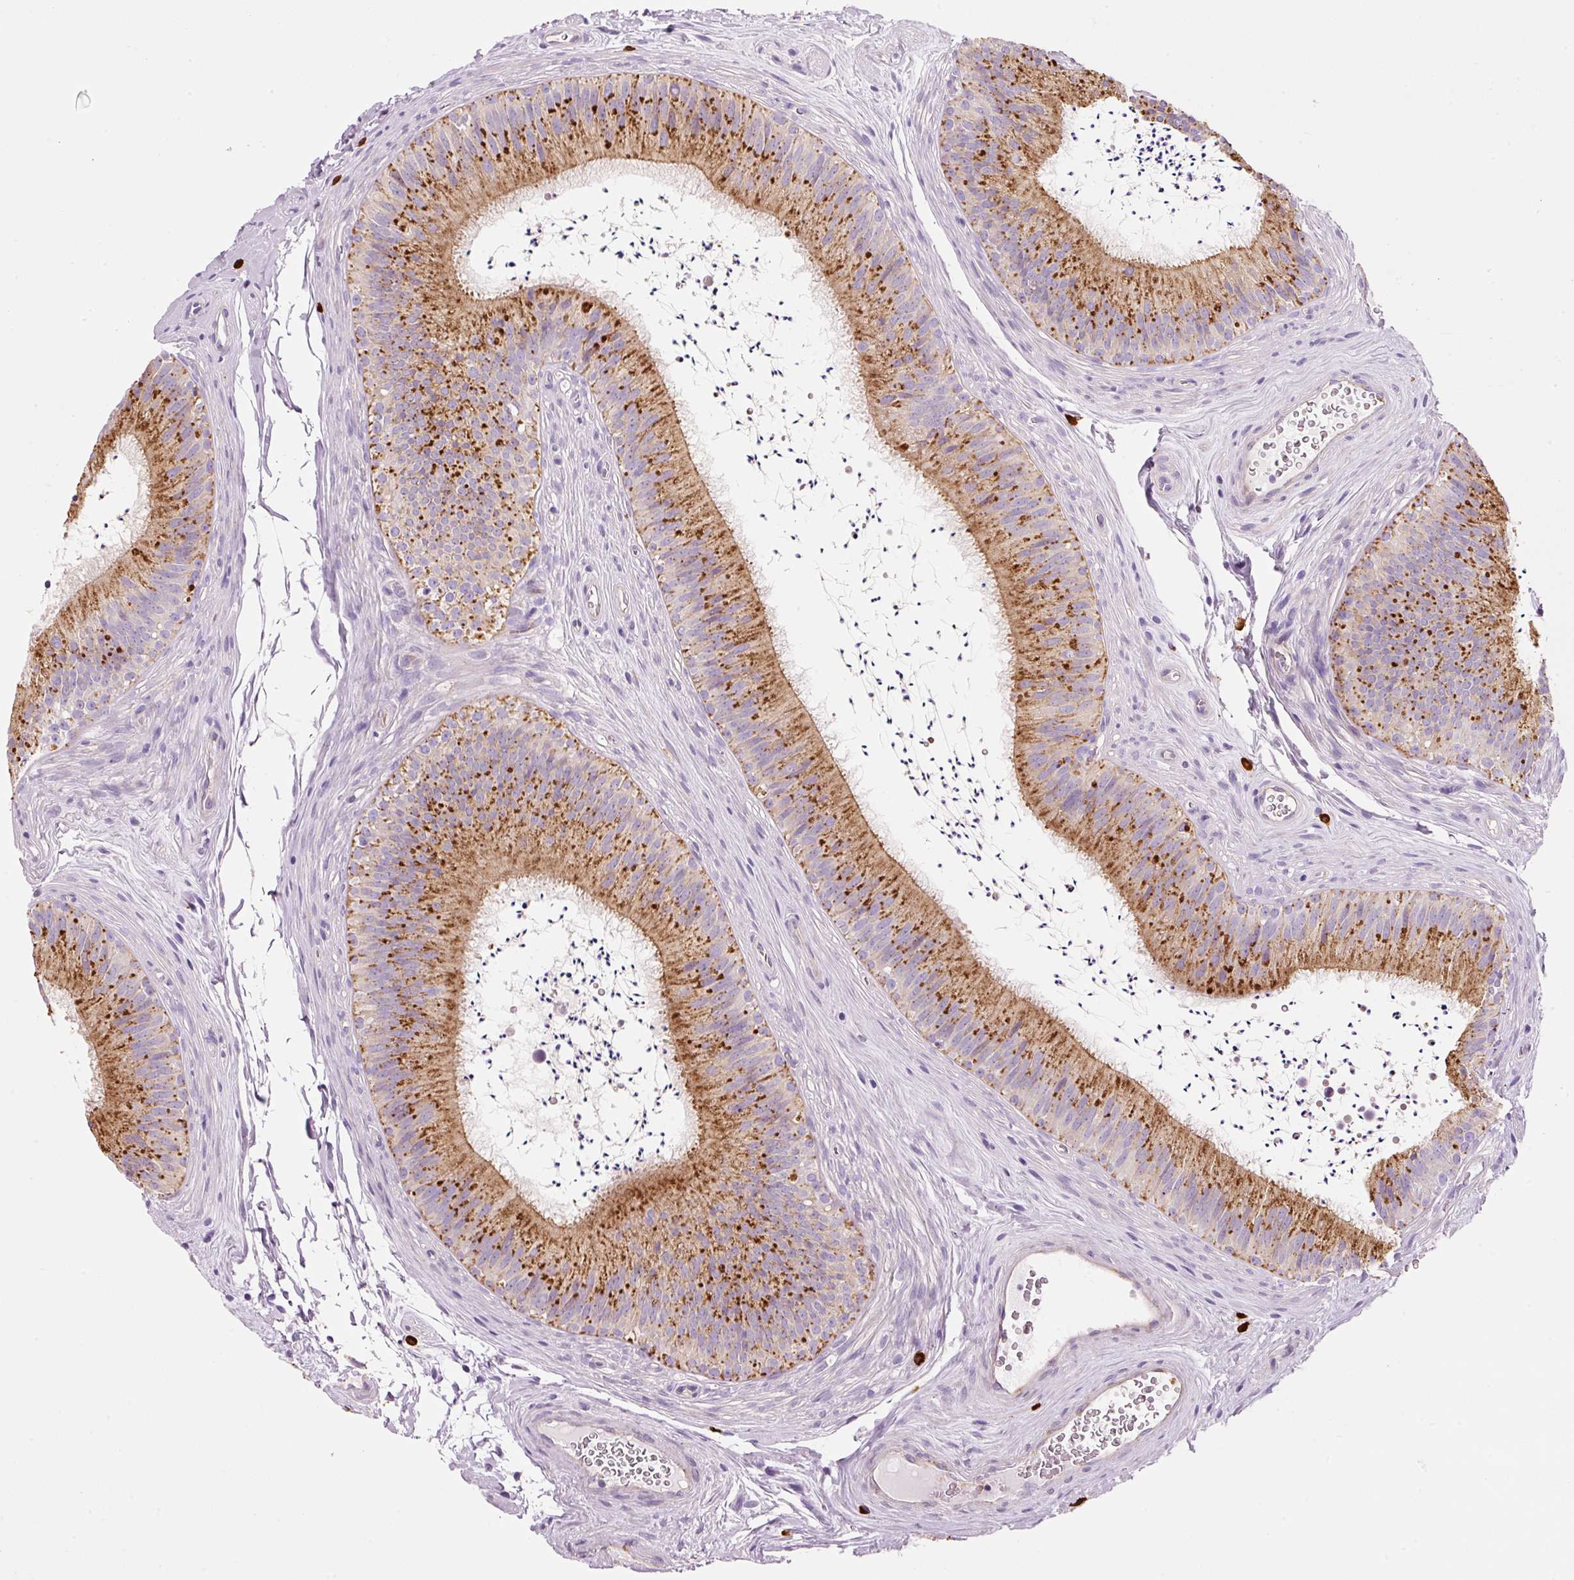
{"staining": {"intensity": "strong", "quantity": "25%-75%", "location": "cytoplasmic/membranous"}, "tissue": "epididymis", "cell_type": "Glandular cells", "image_type": "normal", "snomed": [{"axis": "morphology", "description": "Normal tissue, NOS"}, {"axis": "topography", "description": "Epididymis"}], "caption": "Glandular cells demonstrate high levels of strong cytoplasmic/membranous positivity in about 25%-75% of cells in normal epididymis. (IHC, brightfield microscopy, high magnification).", "gene": "TMC8", "patient": {"sex": "male", "age": 24}}